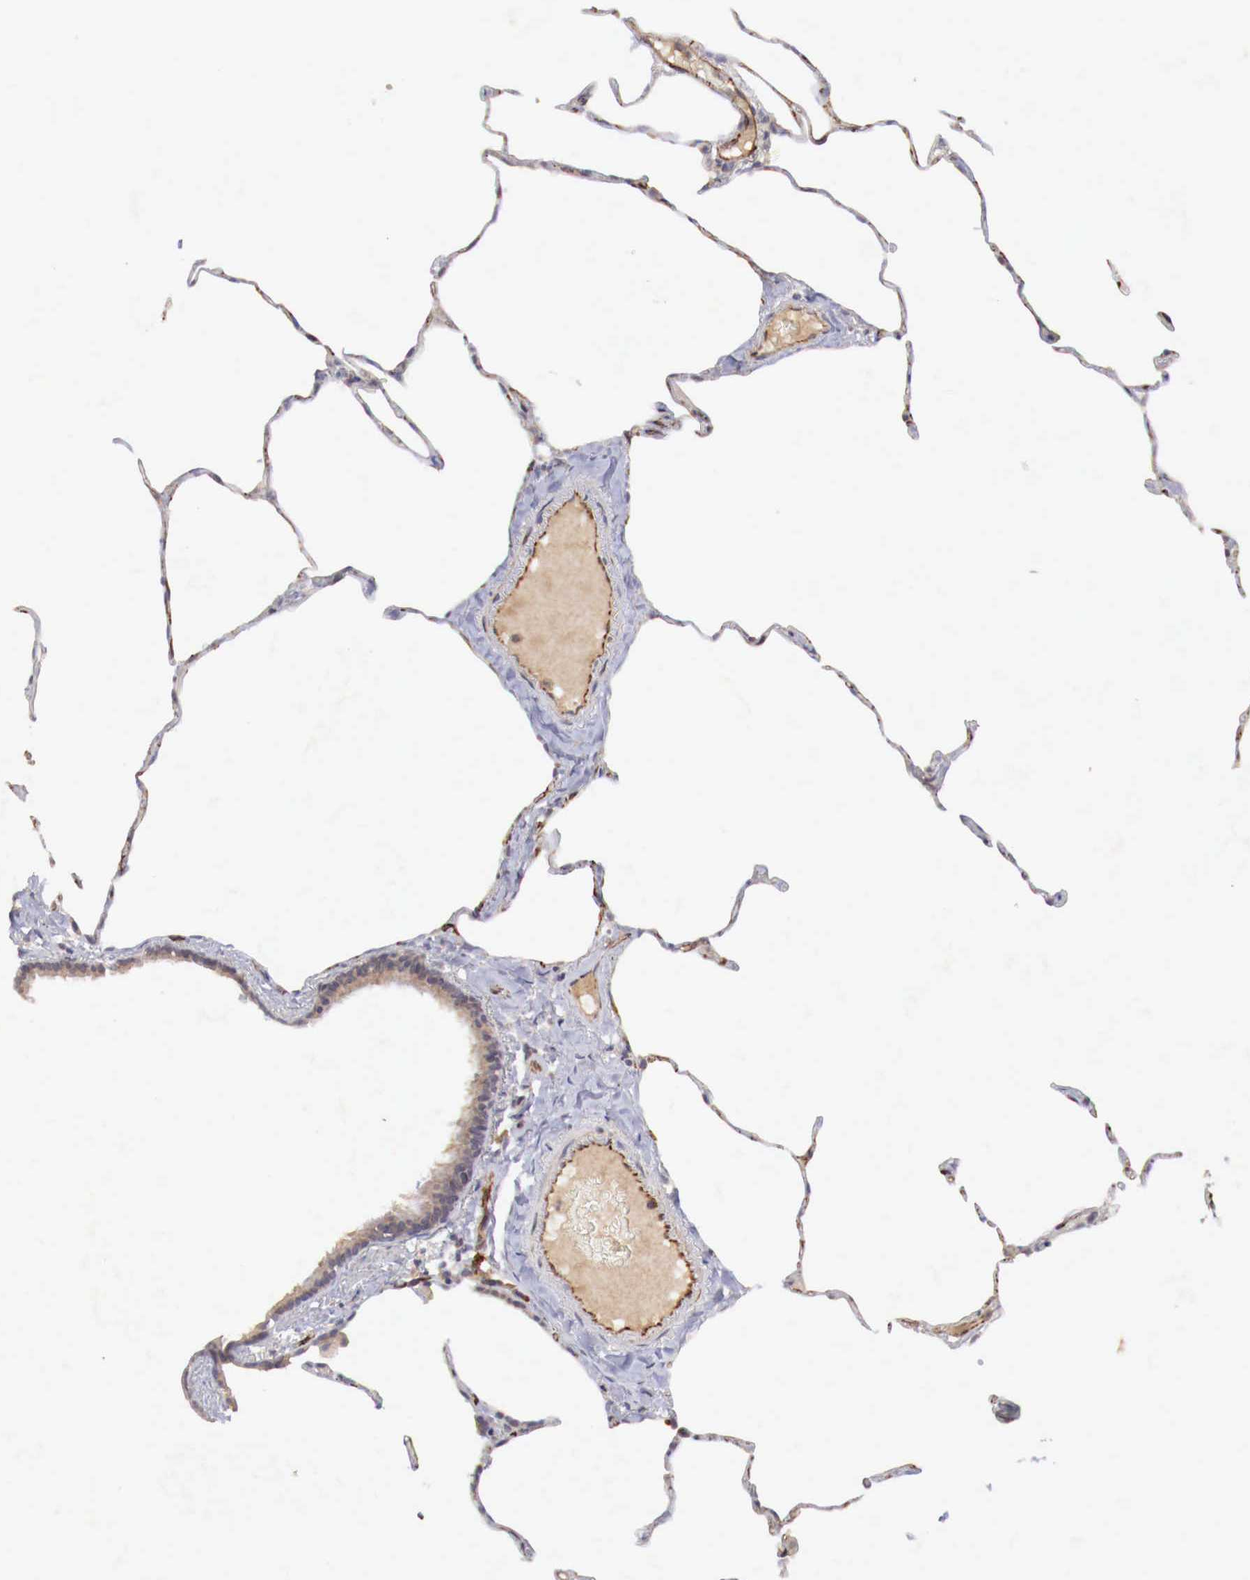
{"staining": {"intensity": "negative", "quantity": "none", "location": "none"}, "tissue": "lung", "cell_type": "Alveolar cells", "image_type": "normal", "snomed": [{"axis": "morphology", "description": "Normal tissue, NOS"}, {"axis": "topography", "description": "Lung"}], "caption": "The photomicrograph demonstrates no significant staining in alveolar cells of lung. (DAB (3,3'-diaminobenzidine) IHC, high magnification).", "gene": "WT1", "patient": {"sex": "female", "age": 75}}